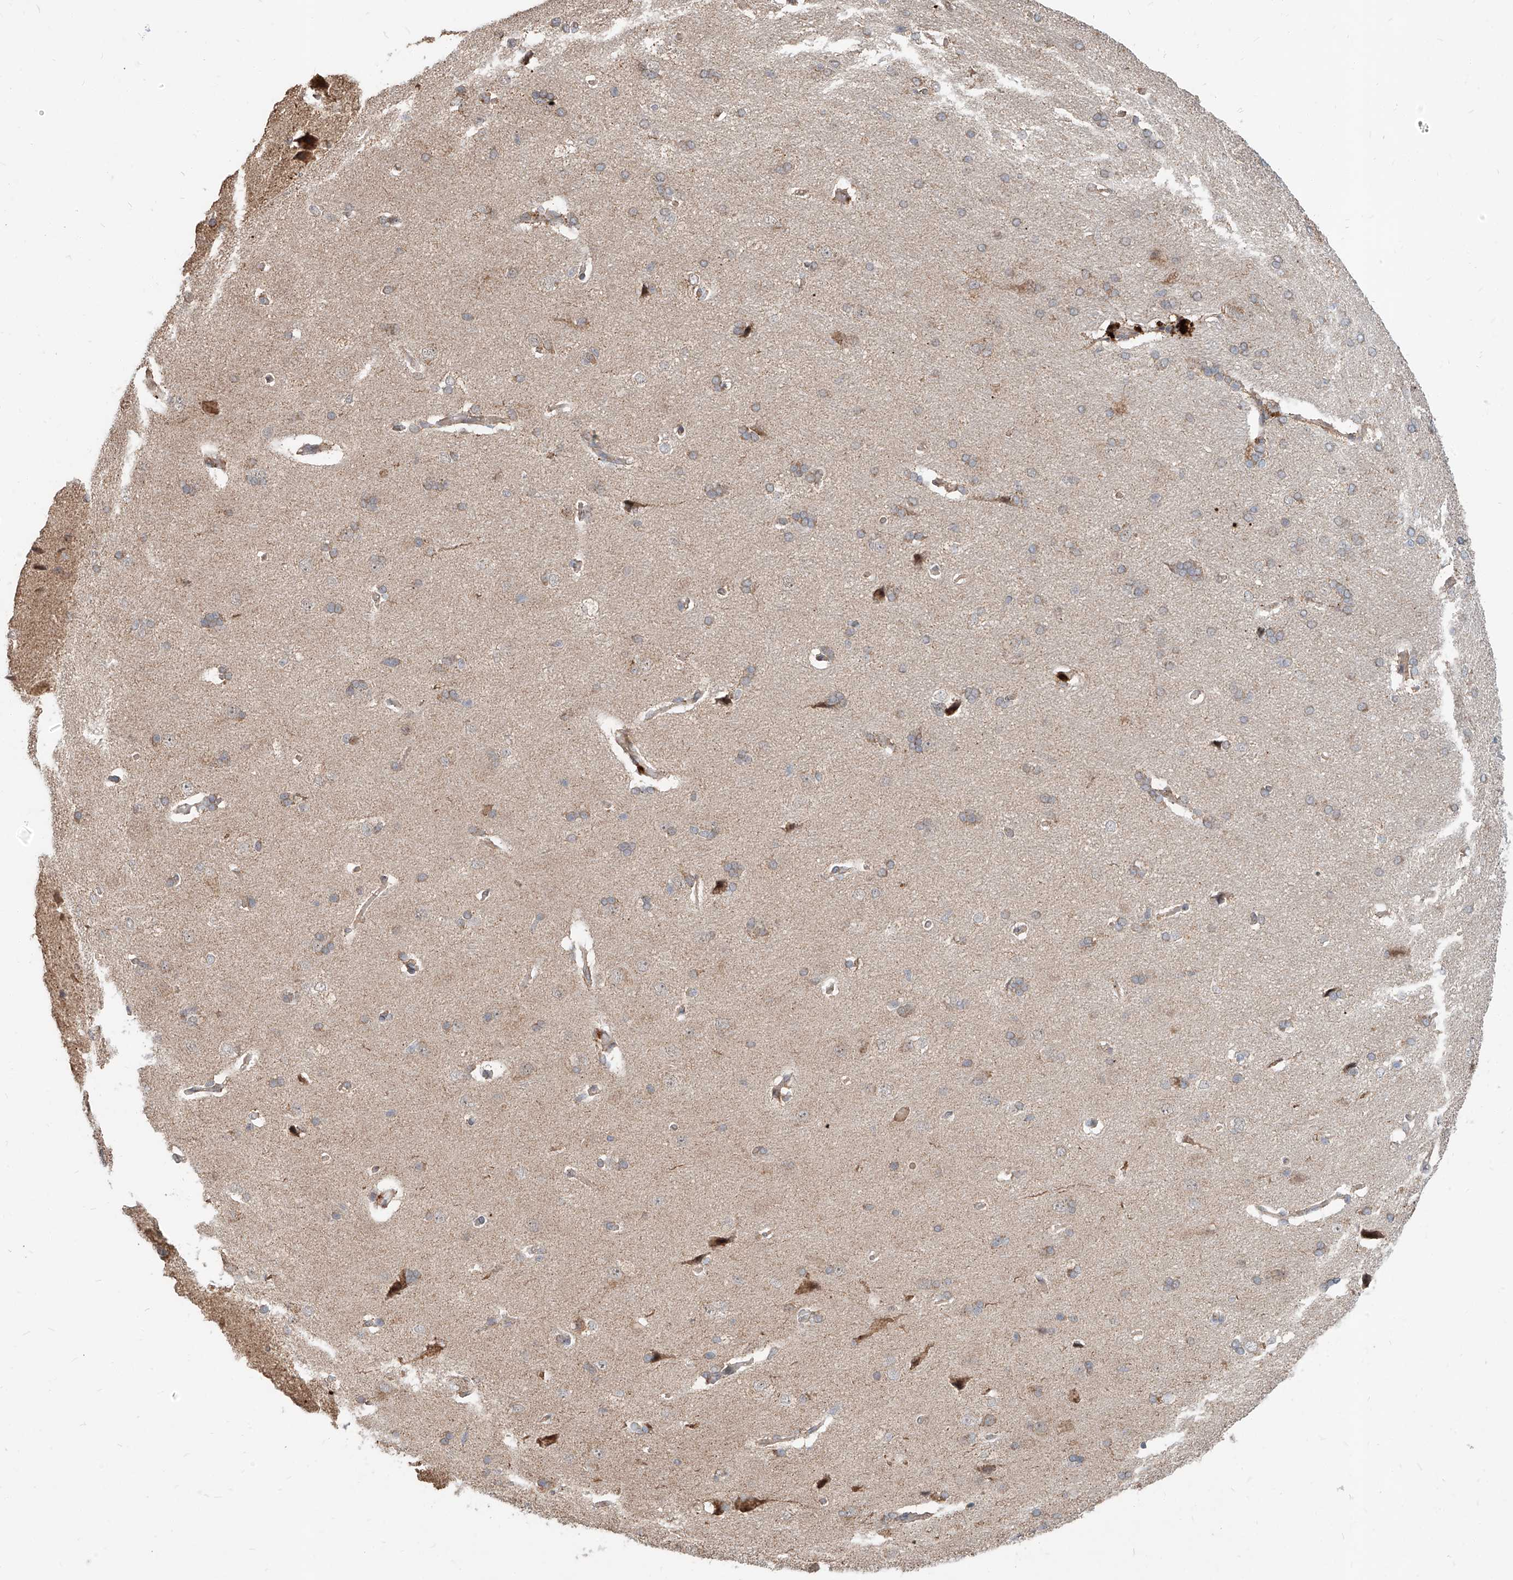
{"staining": {"intensity": "weak", "quantity": "25%-75%", "location": "cytoplasmic/membranous"}, "tissue": "cerebral cortex", "cell_type": "Endothelial cells", "image_type": "normal", "snomed": [{"axis": "morphology", "description": "Normal tissue, NOS"}, {"axis": "topography", "description": "Cerebral cortex"}], "caption": "Protein staining by immunohistochemistry (IHC) exhibits weak cytoplasmic/membranous staining in approximately 25%-75% of endothelial cells in unremarkable cerebral cortex.", "gene": "STX19", "patient": {"sex": "male", "age": 62}}